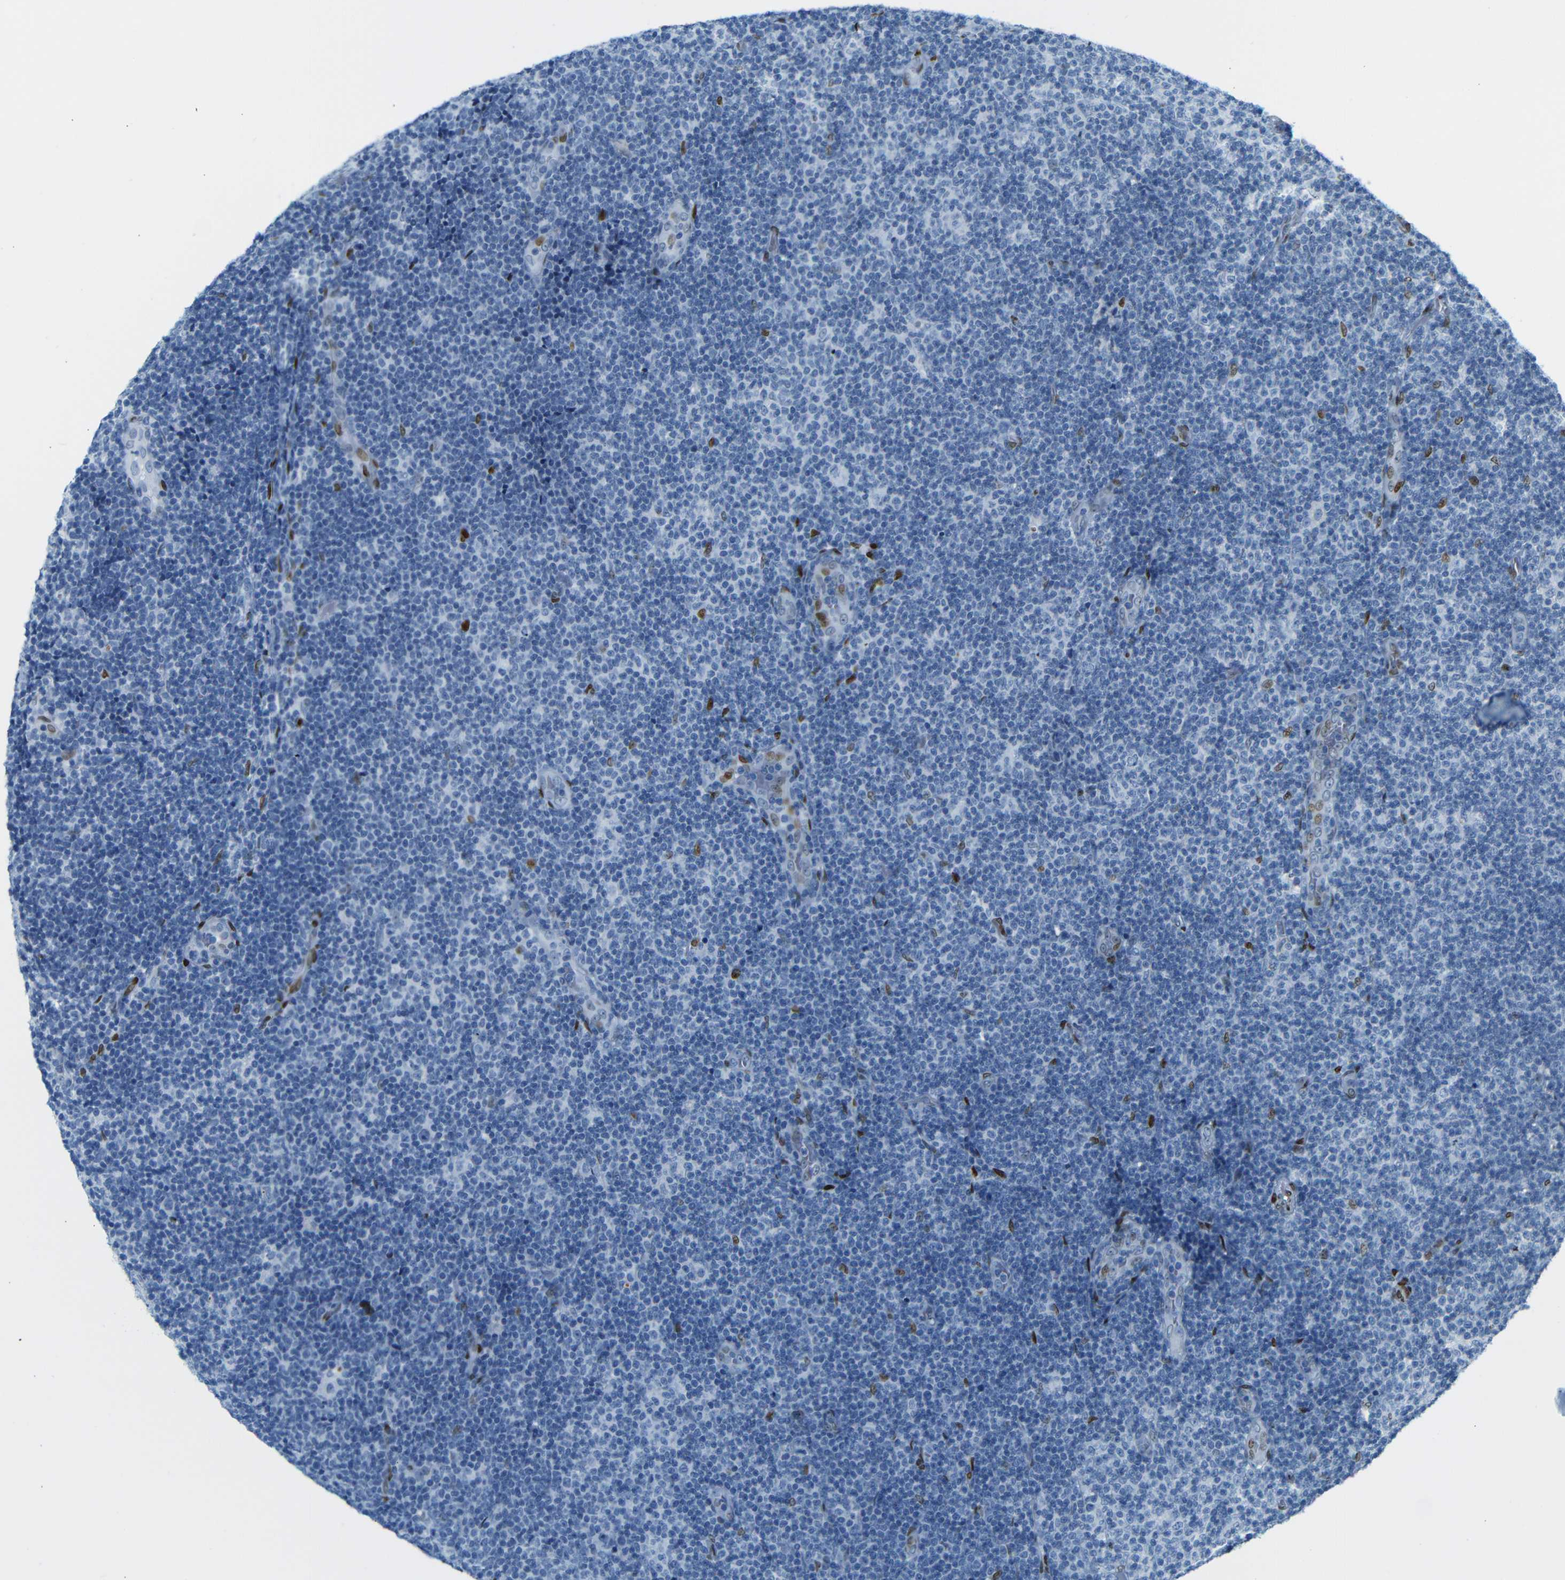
{"staining": {"intensity": "negative", "quantity": "none", "location": "none"}, "tissue": "lymphoma", "cell_type": "Tumor cells", "image_type": "cancer", "snomed": [{"axis": "morphology", "description": "Malignant lymphoma, non-Hodgkin's type, Low grade"}, {"axis": "topography", "description": "Lymph node"}], "caption": "Immunohistochemistry histopathology image of human lymphoma stained for a protein (brown), which exhibits no staining in tumor cells.", "gene": "NPIPB15", "patient": {"sex": "male", "age": 83}}